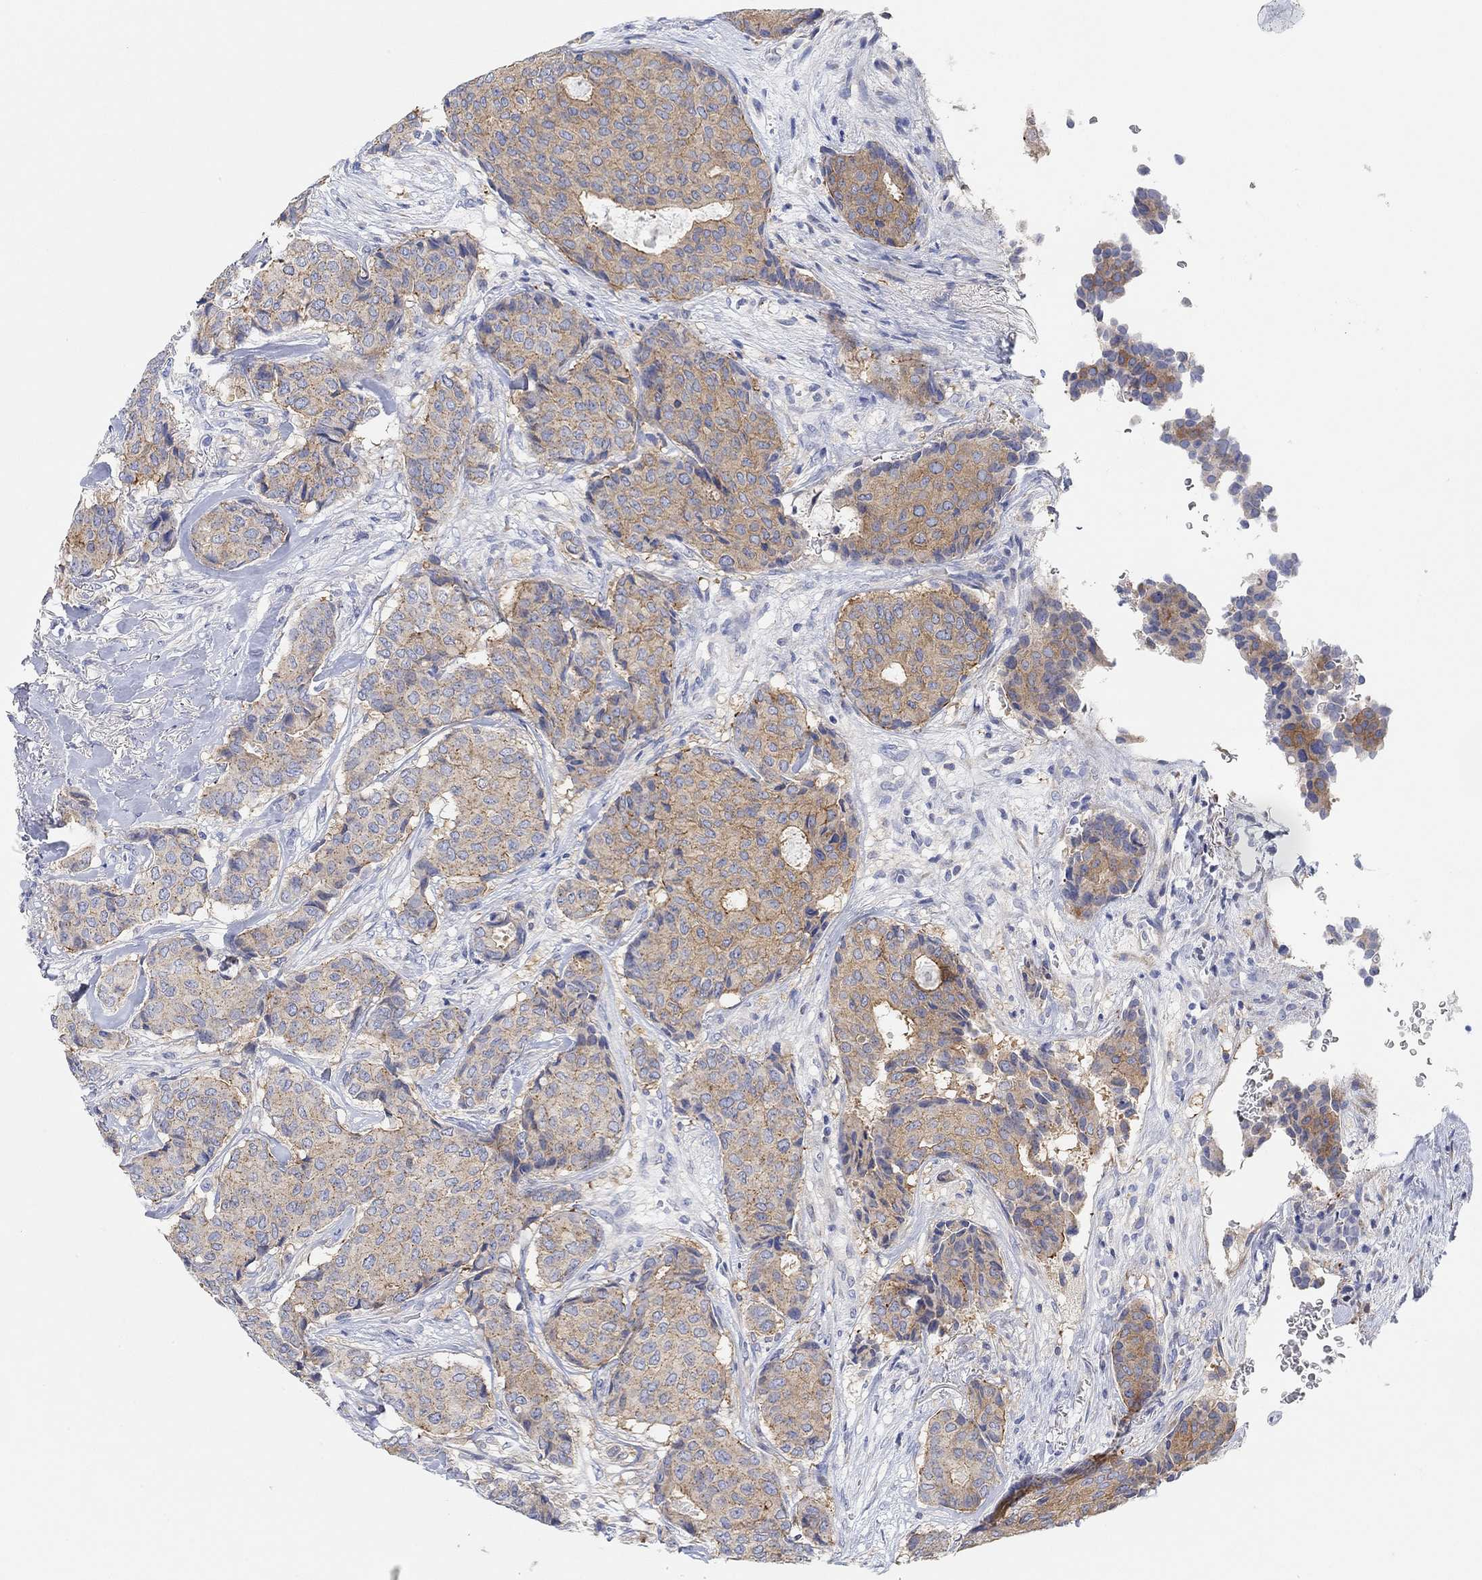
{"staining": {"intensity": "moderate", "quantity": "25%-75%", "location": "cytoplasmic/membranous"}, "tissue": "breast cancer", "cell_type": "Tumor cells", "image_type": "cancer", "snomed": [{"axis": "morphology", "description": "Duct carcinoma"}, {"axis": "topography", "description": "Breast"}], "caption": "DAB immunohistochemical staining of human breast cancer (invasive ductal carcinoma) shows moderate cytoplasmic/membranous protein positivity in approximately 25%-75% of tumor cells.", "gene": "RGS1", "patient": {"sex": "female", "age": 75}}